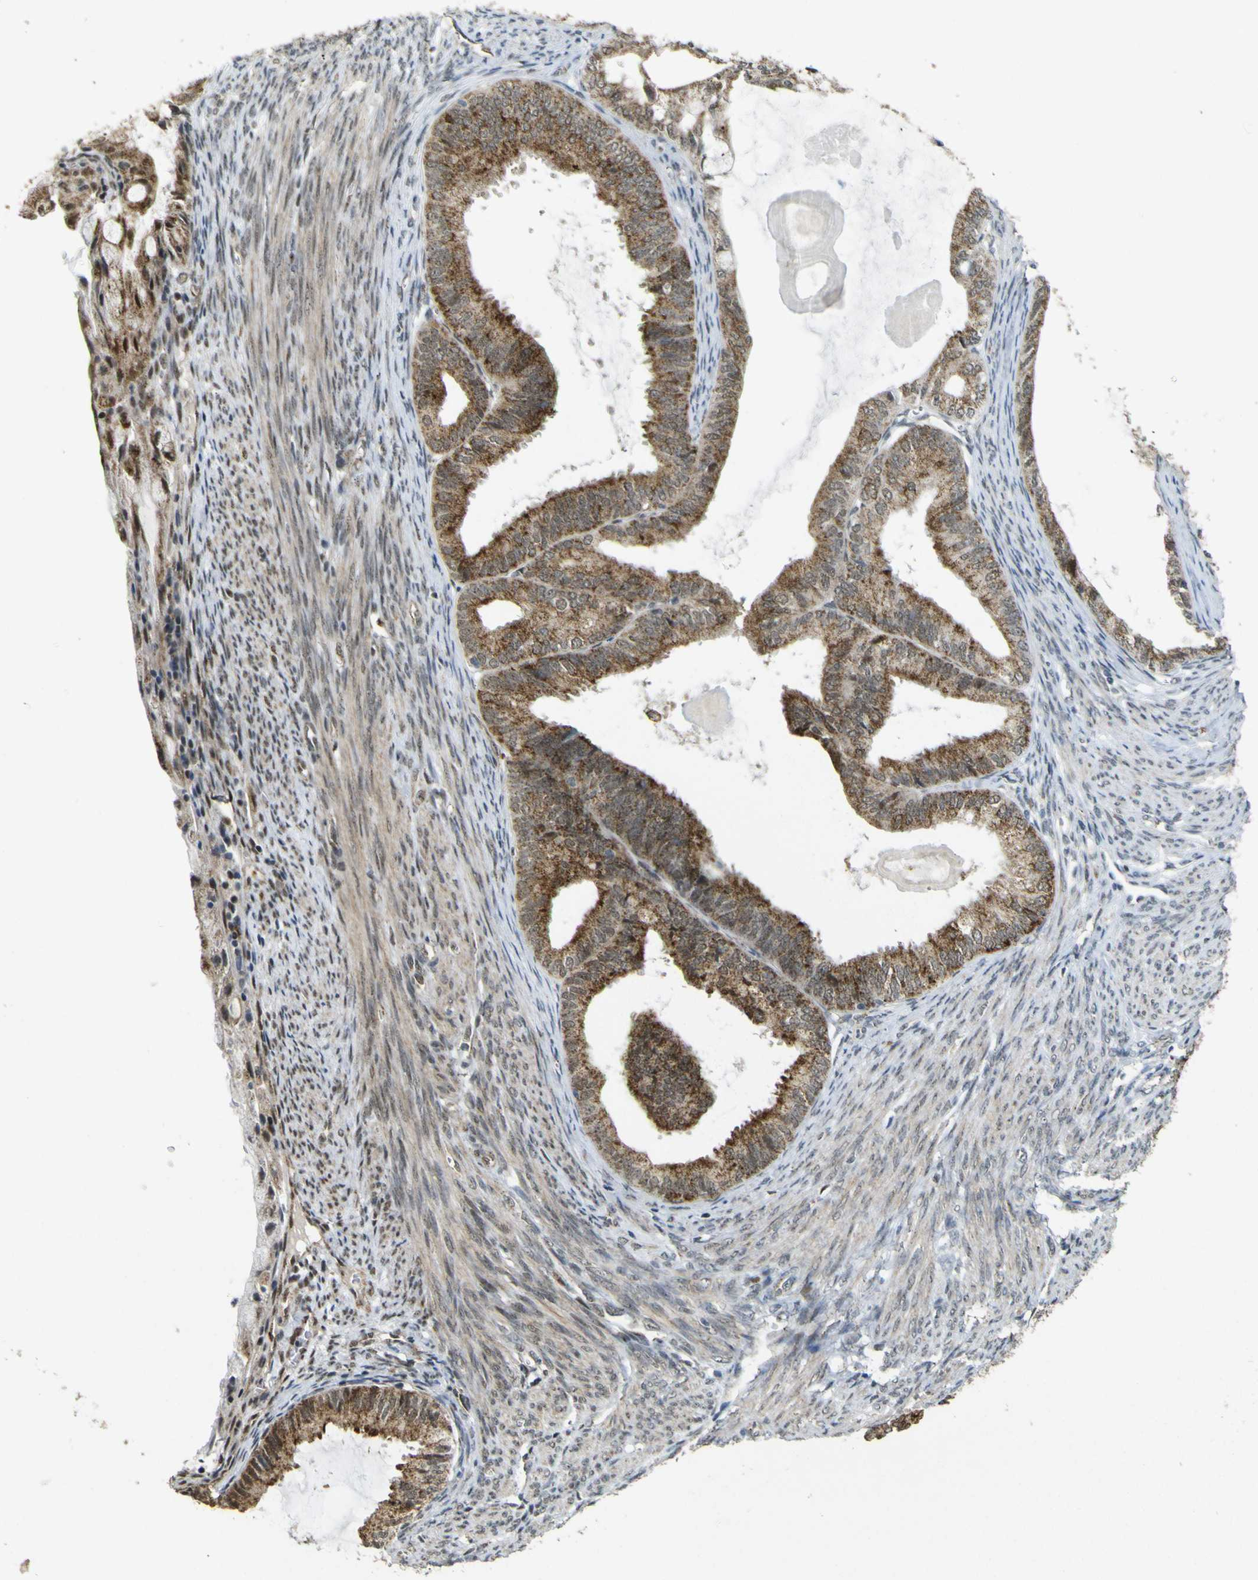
{"staining": {"intensity": "strong", "quantity": ">75%", "location": "cytoplasmic/membranous"}, "tissue": "endometrial cancer", "cell_type": "Tumor cells", "image_type": "cancer", "snomed": [{"axis": "morphology", "description": "Adenocarcinoma, NOS"}, {"axis": "topography", "description": "Endometrium"}], "caption": "The immunohistochemical stain highlights strong cytoplasmic/membranous expression in tumor cells of endometrial adenocarcinoma tissue. (Stains: DAB (3,3'-diaminobenzidine) in brown, nuclei in blue, Microscopy: brightfield microscopy at high magnification).", "gene": "ACBD5", "patient": {"sex": "female", "age": 86}}